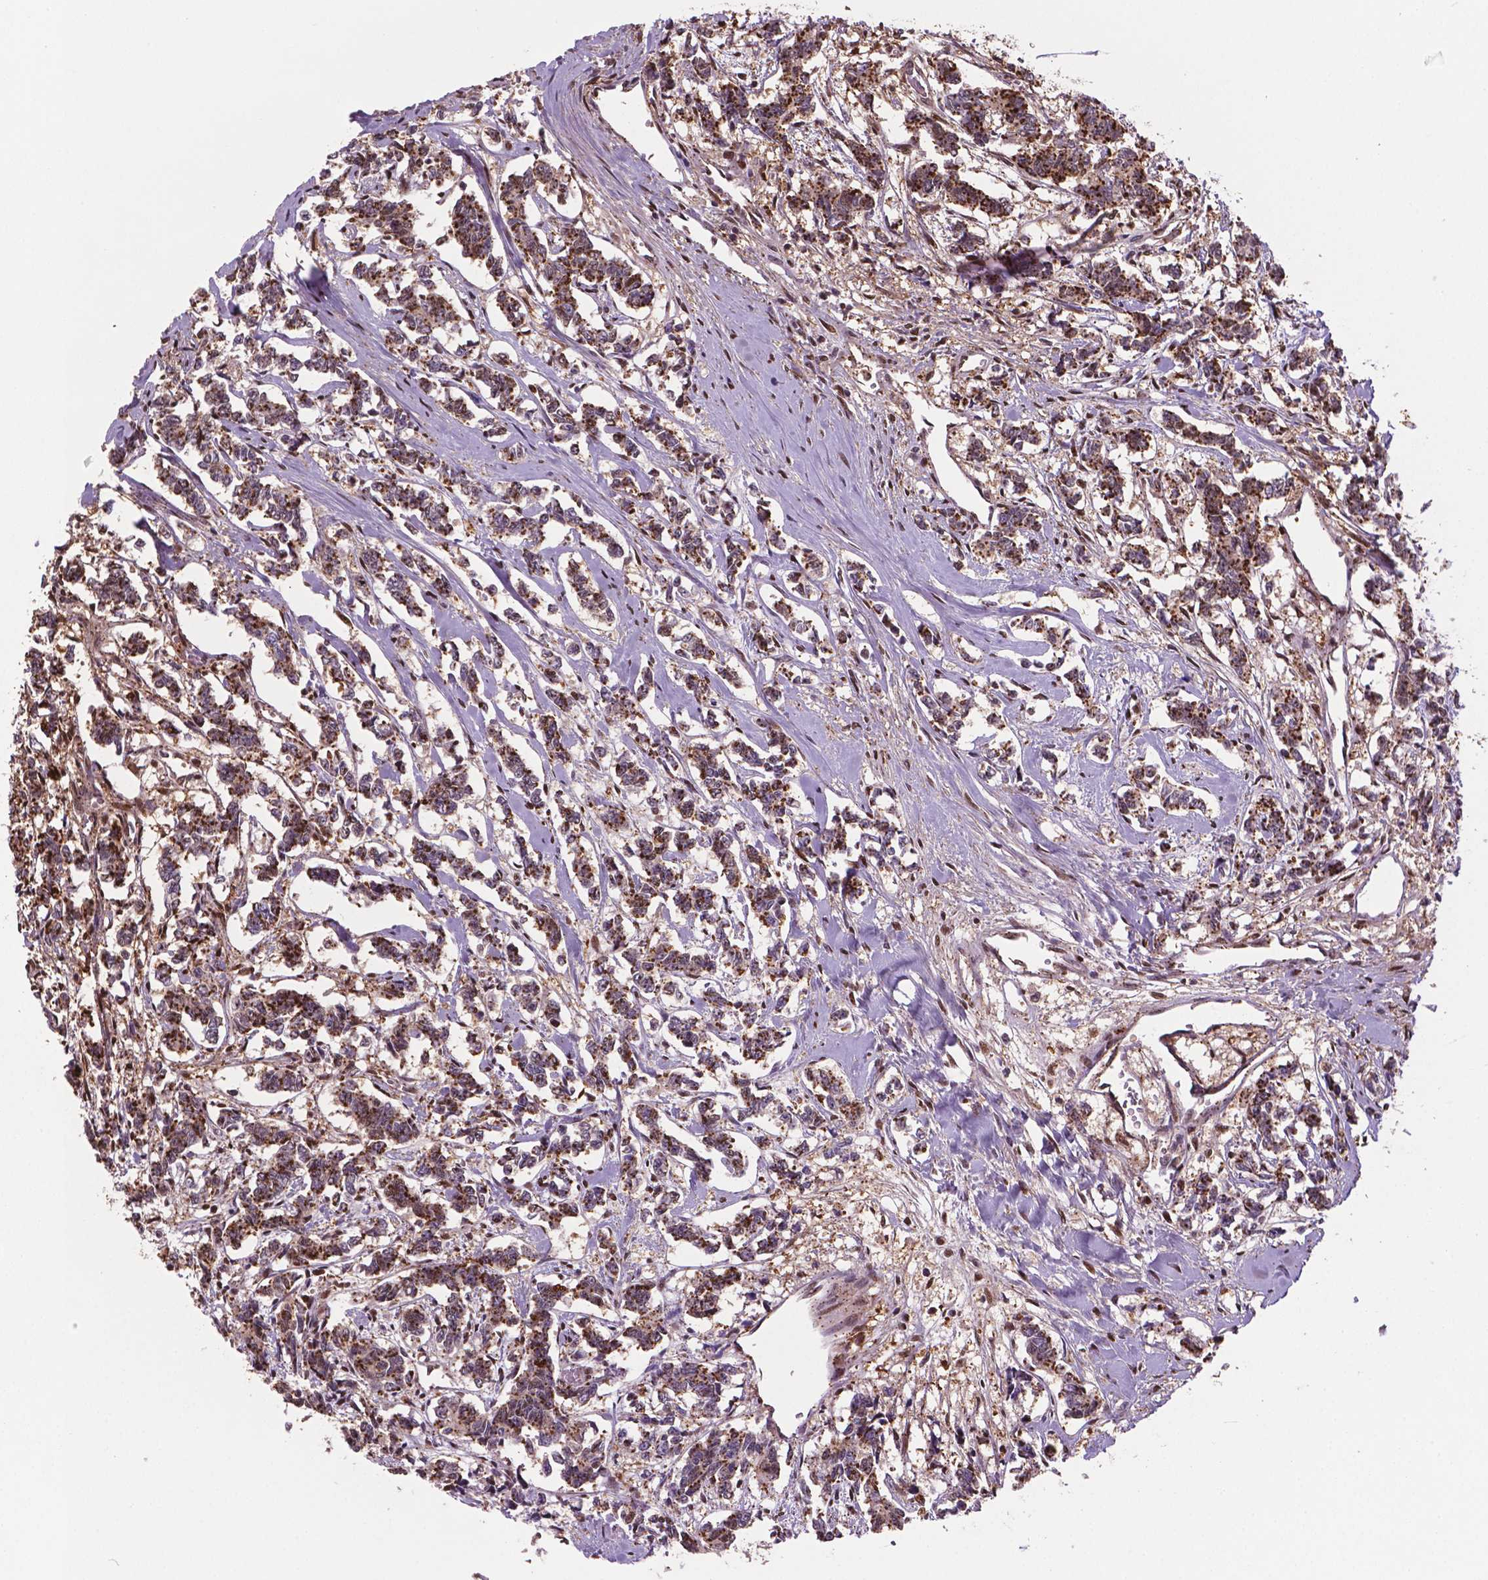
{"staining": {"intensity": "moderate", "quantity": "<25%", "location": "cytoplasmic/membranous"}, "tissue": "carcinoid", "cell_type": "Tumor cells", "image_type": "cancer", "snomed": [{"axis": "morphology", "description": "Carcinoid, malignant, NOS"}, {"axis": "topography", "description": "Kidney"}], "caption": "Carcinoid (malignant) tissue demonstrates moderate cytoplasmic/membranous expression in about <25% of tumor cells, visualized by immunohistochemistry.", "gene": "PLIN3", "patient": {"sex": "female", "age": 41}}